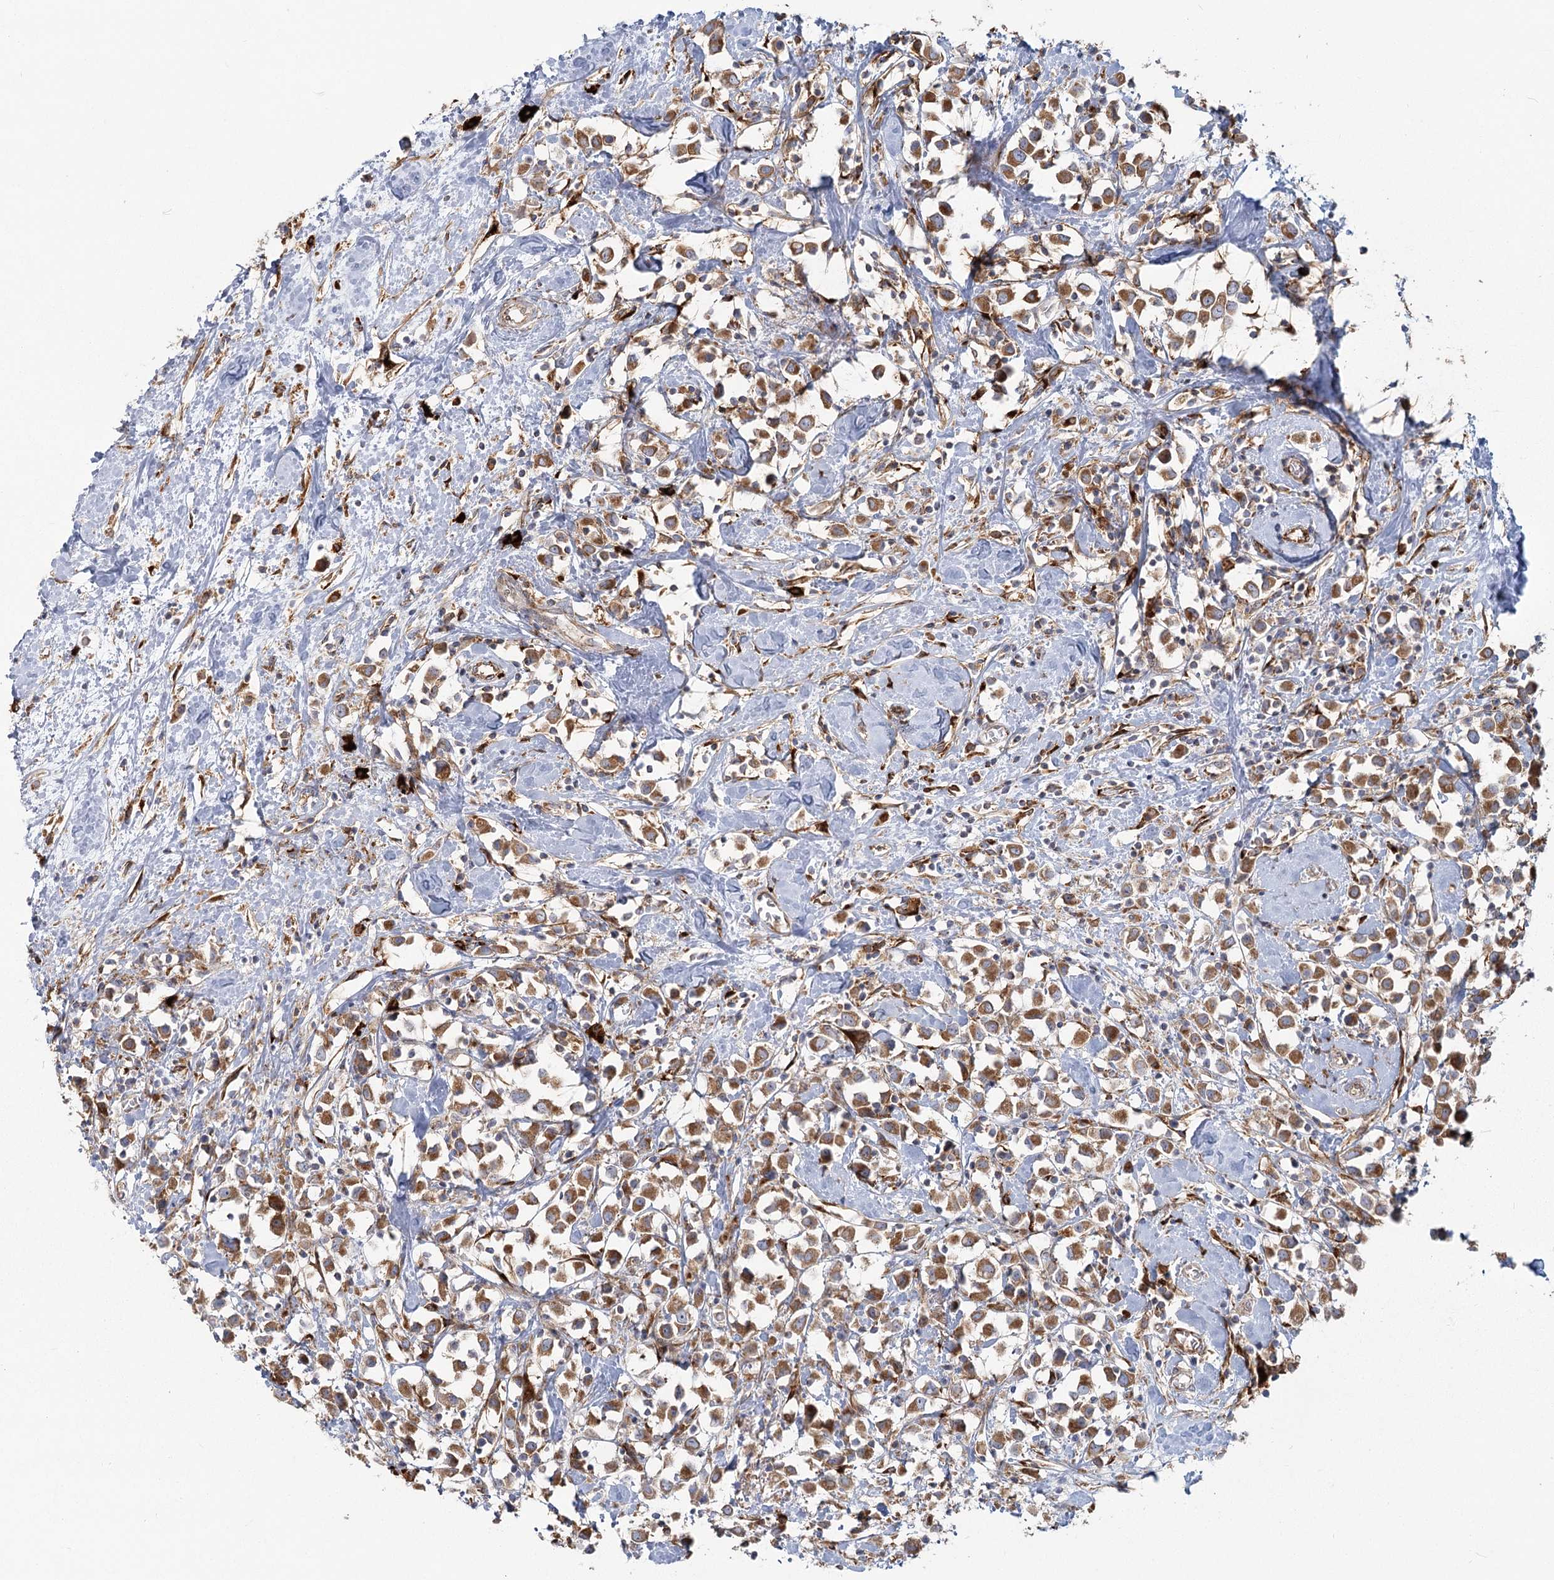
{"staining": {"intensity": "moderate", "quantity": ">75%", "location": "cytoplasmic/membranous"}, "tissue": "breast cancer", "cell_type": "Tumor cells", "image_type": "cancer", "snomed": [{"axis": "morphology", "description": "Duct carcinoma"}, {"axis": "topography", "description": "Breast"}], "caption": "Tumor cells show moderate cytoplasmic/membranous expression in approximately >75% of cells in breast cancer.", "gene": "HARS2", "patient": {"sex": "female", "age": 61}}